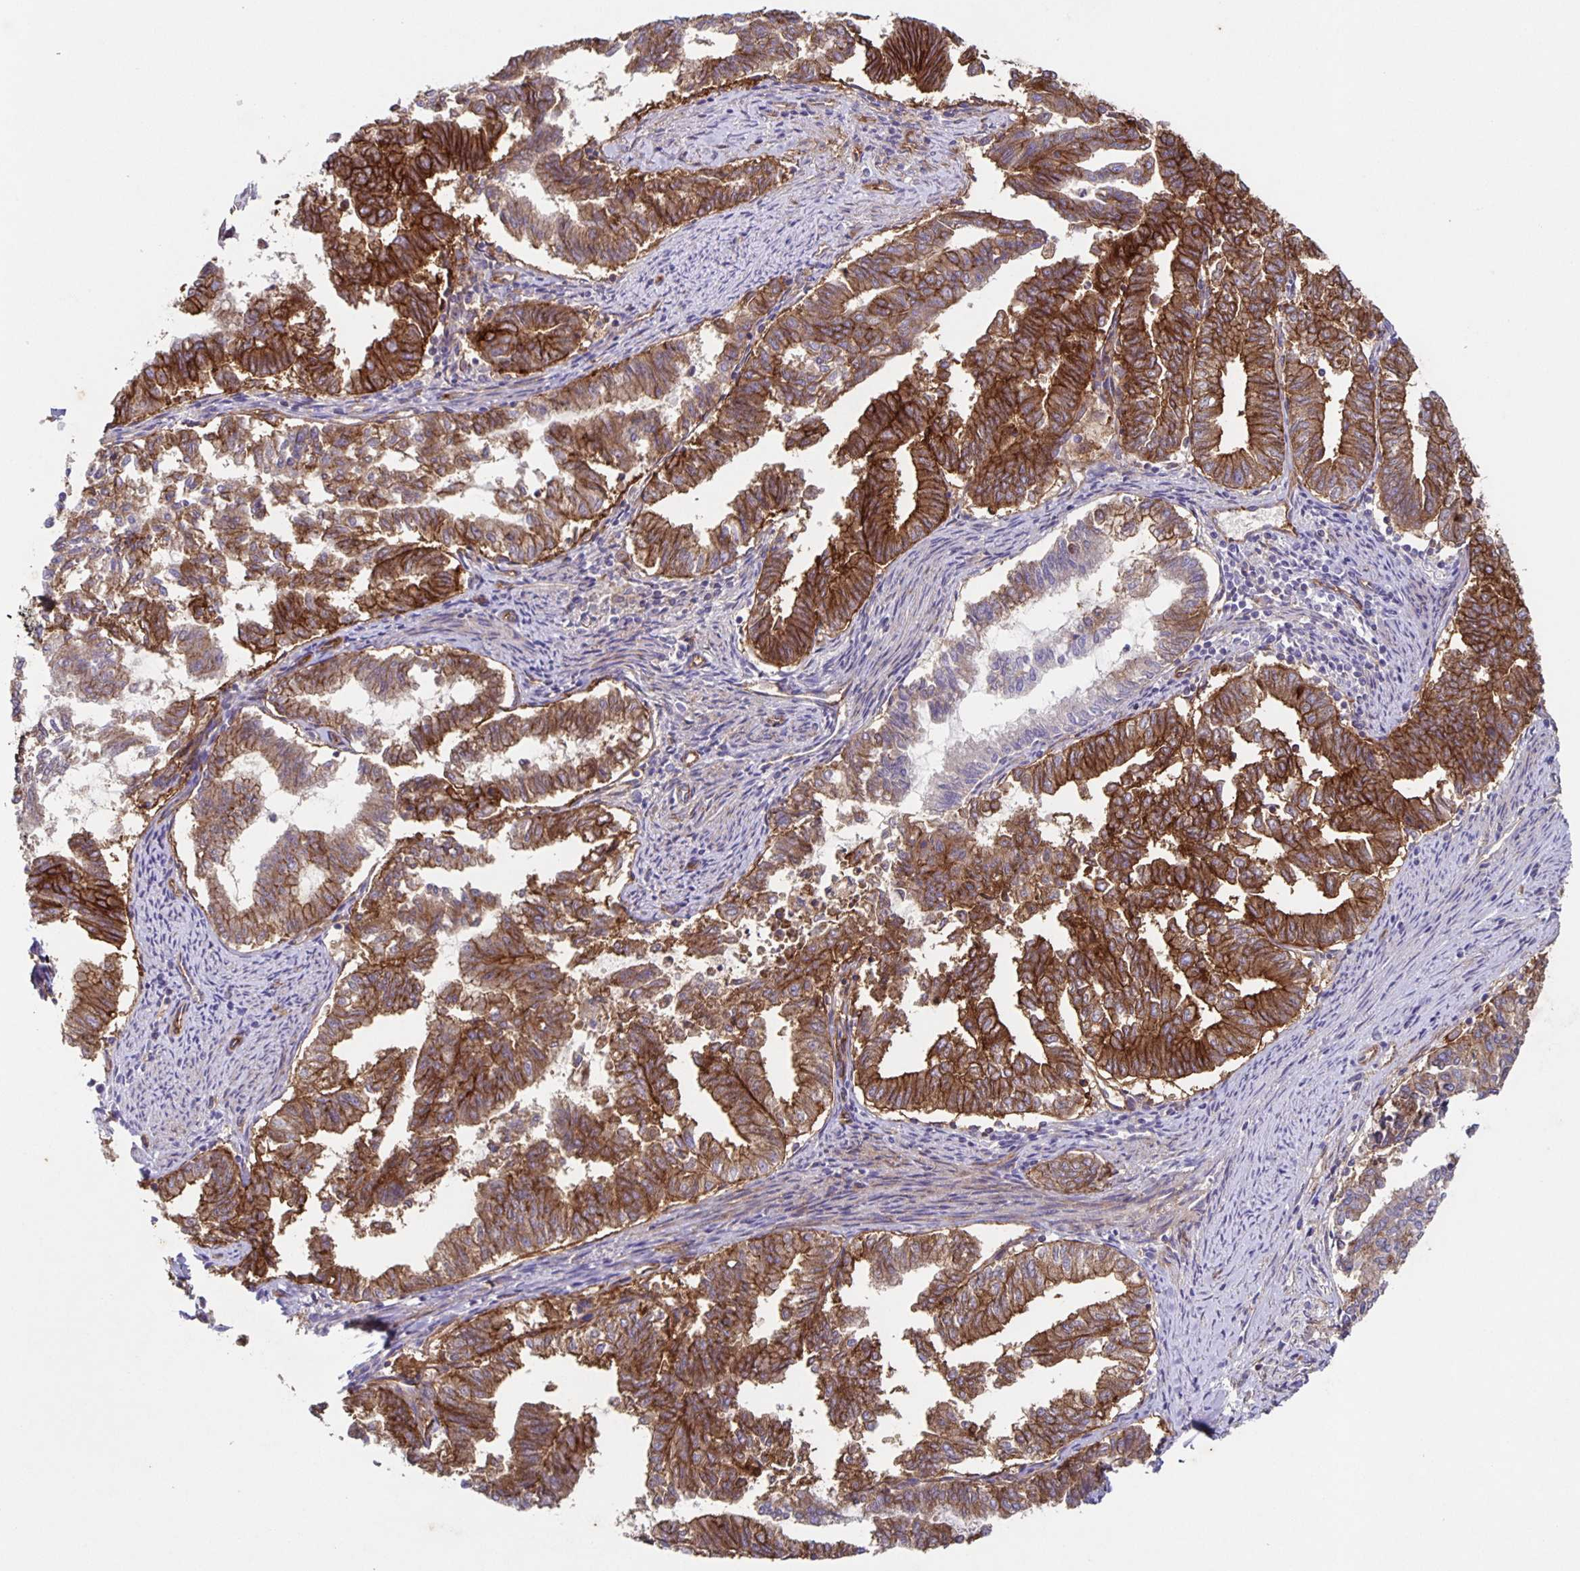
{"staining": {"intensity": "moderate", "quantity": ">75%", "location": "cytoplasmic/membranous"}, "tissue": "endometrial cancer", "cell_type": "Tumor cells", "image_type": "cancer", "snomed": [{"axis": "morphology", "description": "Adenocarcinoma, NOS"}, {"axis": "topography", "description": "Endometrium"}], "caption": "Moderate cytoplasmic/membranous protein positivity is identified in approximately >75% of tumor cells in endometrial cancer.", "gene": "ITGA2", "patient": {"sex": "female", "age": 79}}